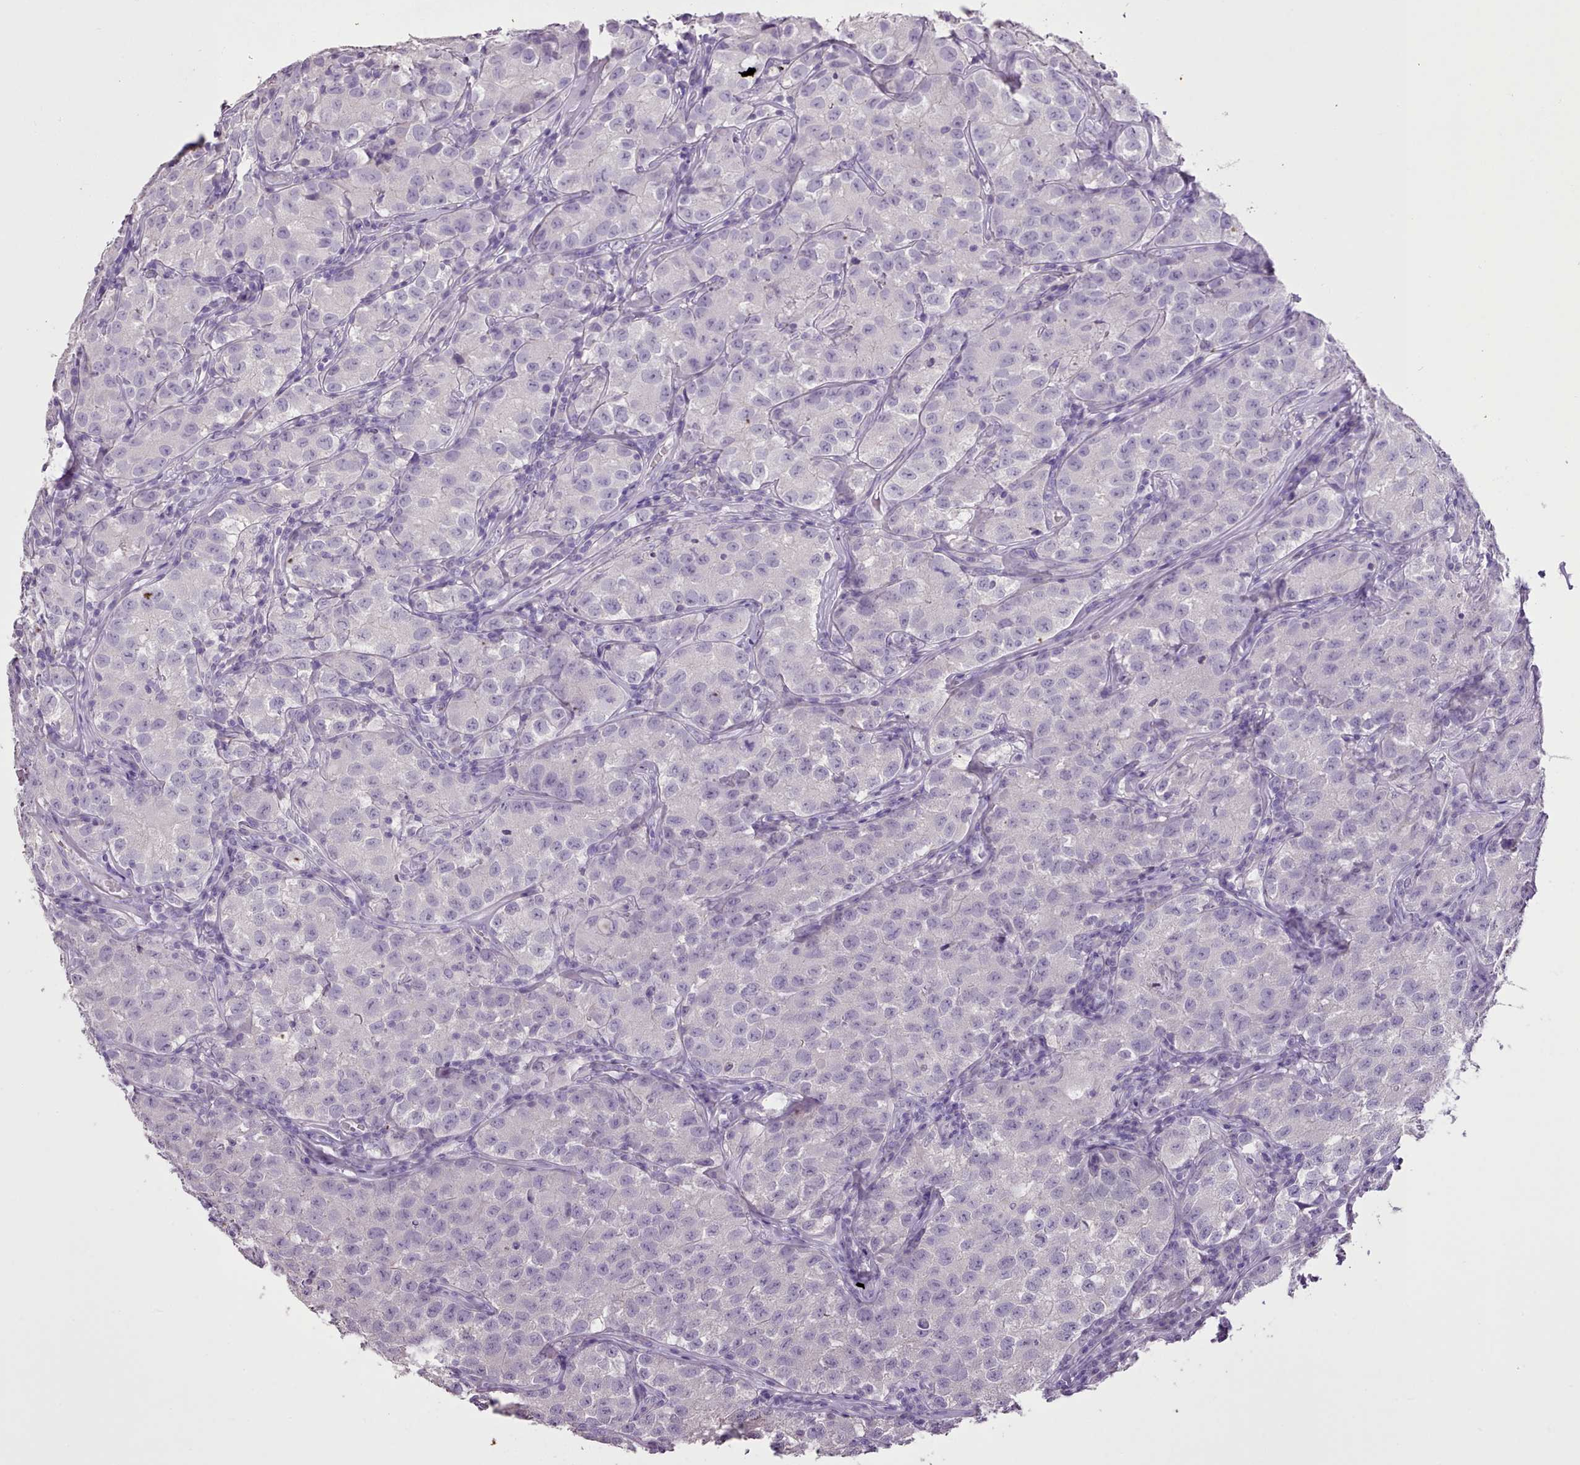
{"staining": {"intensity": "negative", "quantity": "none", "location": "none"}, "tissue": "testis cancer", "cell_type": "Tumor cells", "image_type": "cancer", "snomed": [{"axis": "morphology", "description": "Seminoma, NOS"}, {"axis": "morphology", "description": "Carcinoma, Embryonal, NOS"}, {"axis": "topography", "description": "Testis"}], "caption": "Histopathology image shows no protein staining in tumor cells of testis seminoma tissue.", "gene": "BLOC1S2", "patient": {"sex": "male", "age": 43}}